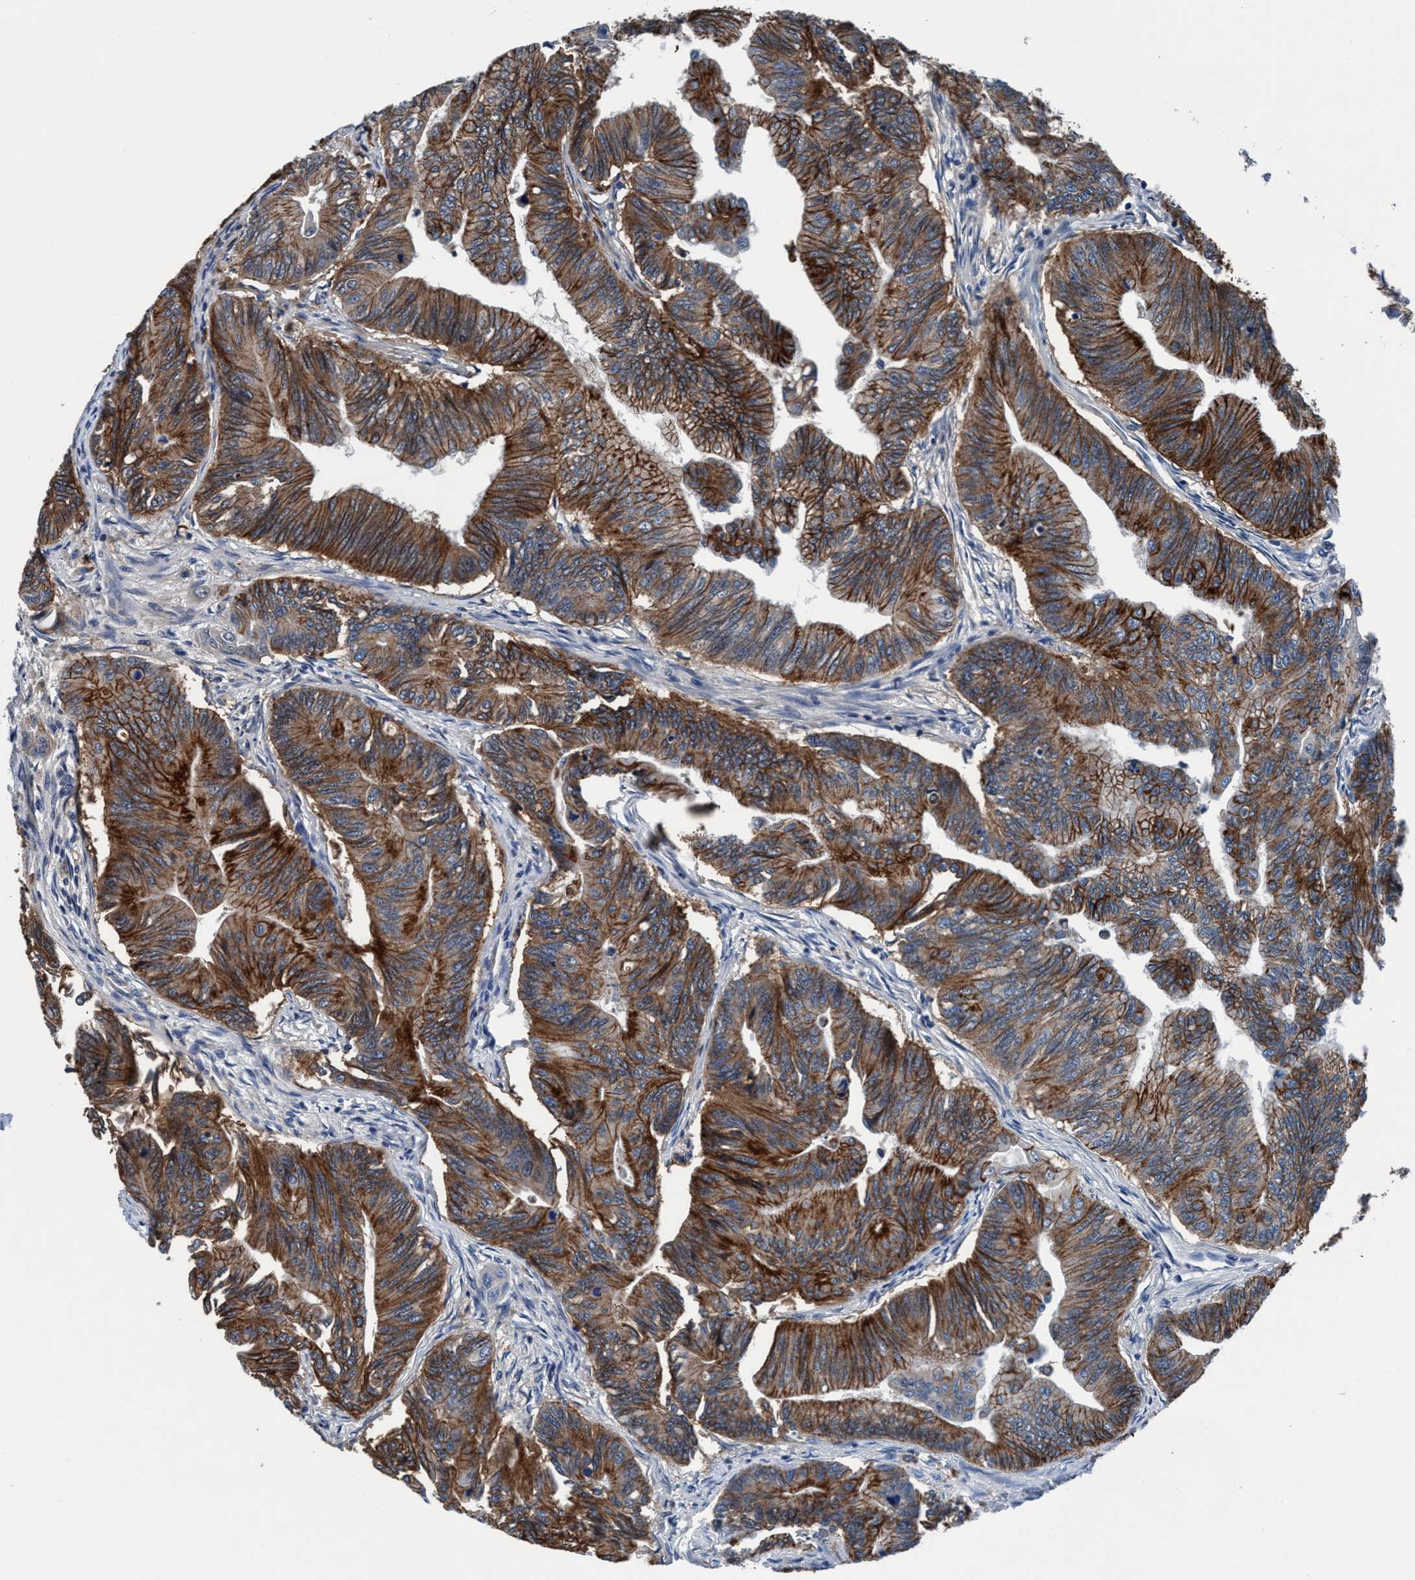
{"staining": {"intensity": "strong", "quantity": ">75%", "location": "cytoplasmic/membranous"}, "tissue": "colorectal cancer", "cell_type": "Tumor cells", "image_type": "cancer", "snomed": [{"axis": "morphology", "description": "Adenoma, NOS"}, {"axis": "morphology", "description": "Adenocarcinoma, NOS"}, {"axis": "topography", "description": "Colon"}], "caption": "High-magnification brightfield microscopy of colorectal cancer (adenoma) stained with DAB (brown) and counterstained with hematoxylin (blue). tumor cells exhibit strong cytoplasmic/membranous staining is seen in about>75% of cells.", "gene": "TMEM94", "patient": {"sex": "male", "age": 79}}